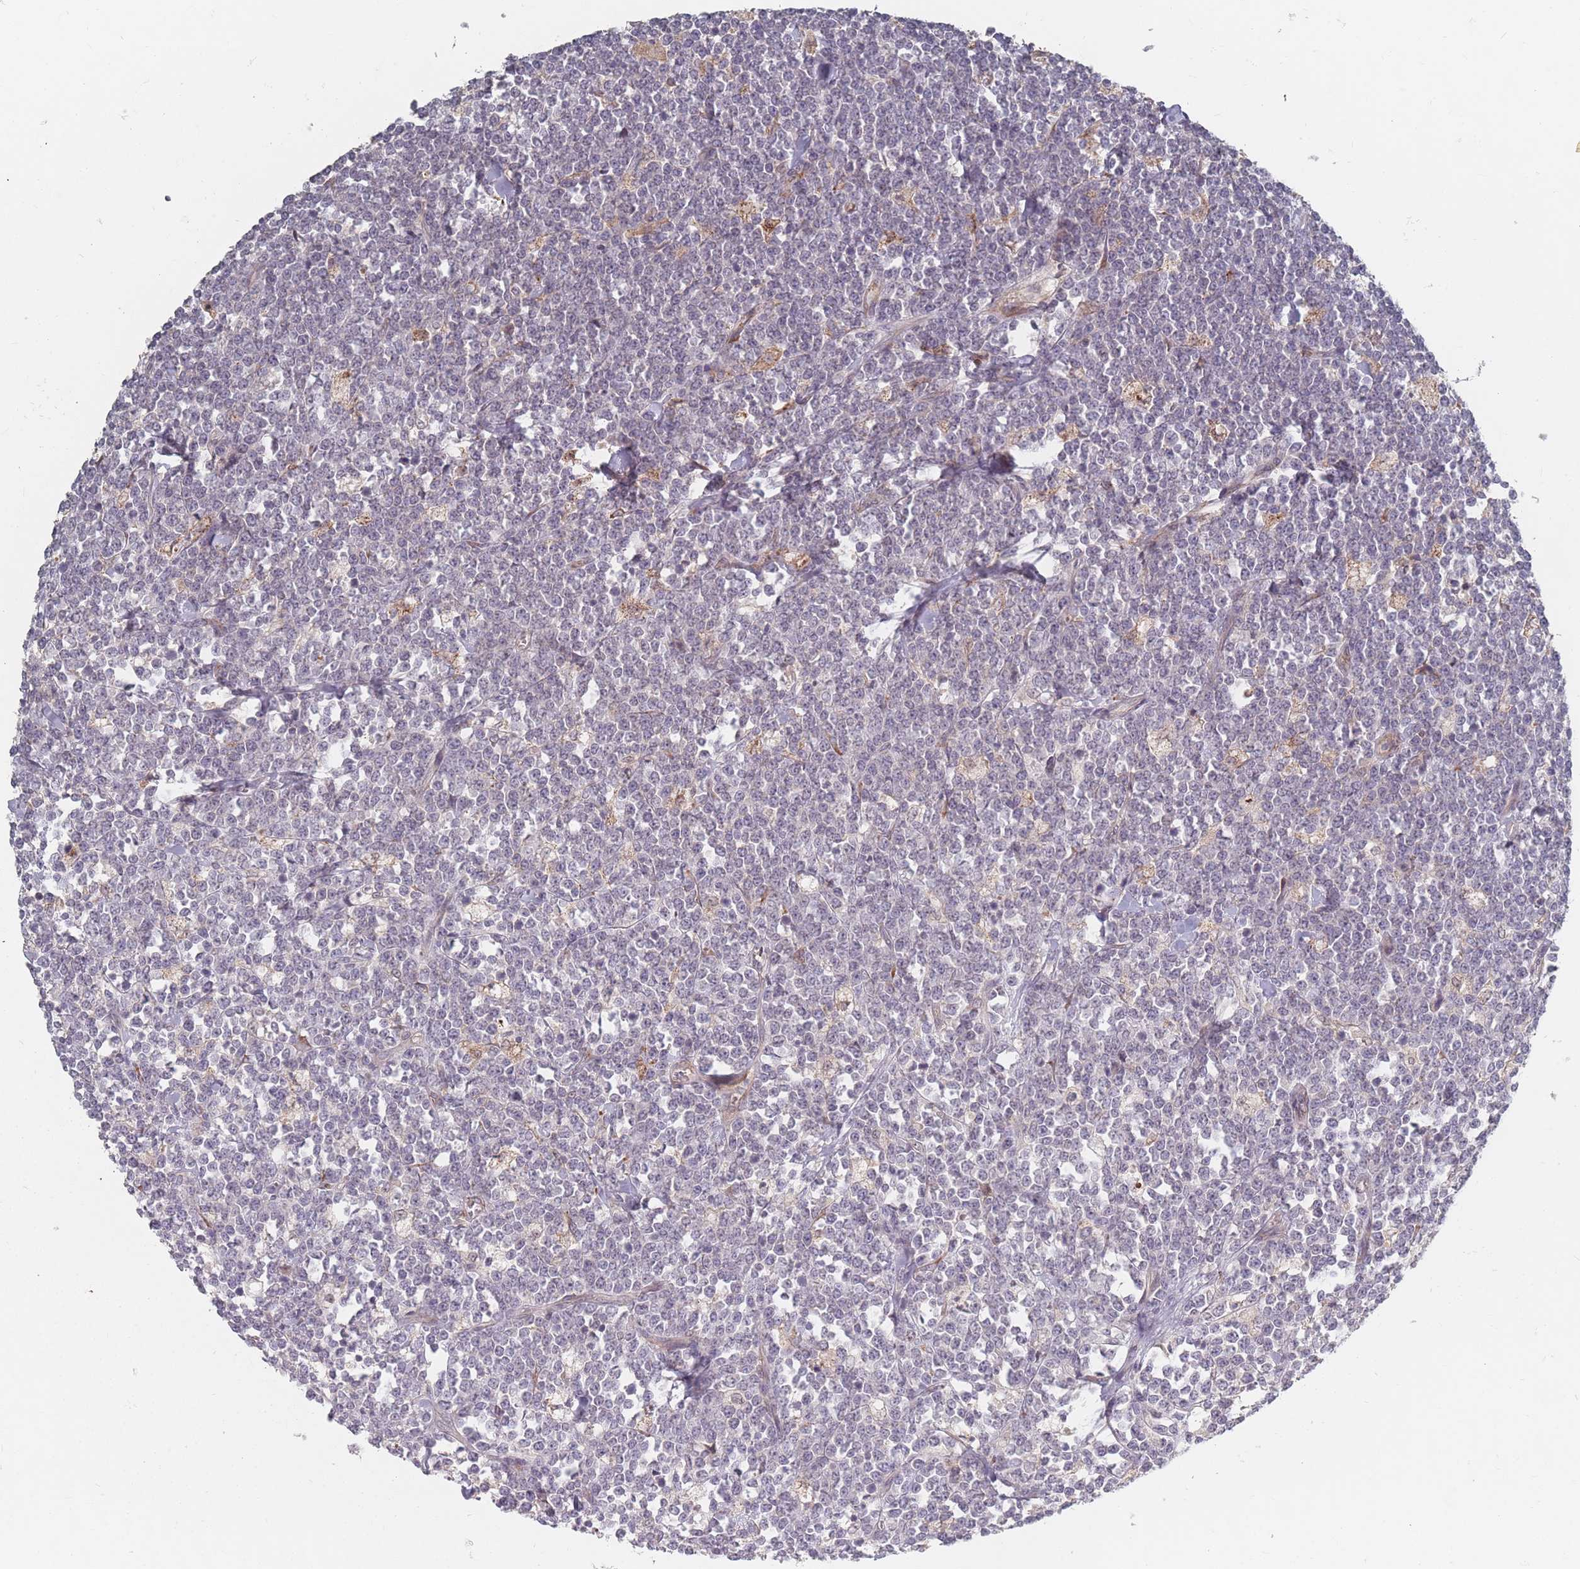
{"staining": {"intensity": "negative", "quantity": "none", "location": "none"}, "tissue": "lymphoma", "cell_type": "Tumor cells", "image_type": "cancer", "snomed": [{"axis": "morphology", "description": "Malignant lymphoma, non-Hodgkin's type, High grade"}, {"axis": "topography", "description": "Small intestine"}], "caption": "Tumor cells show no significant protein expression in lymphoma.", "gene": "ADAL", "patient": {"sex": "male", "age": 8}}